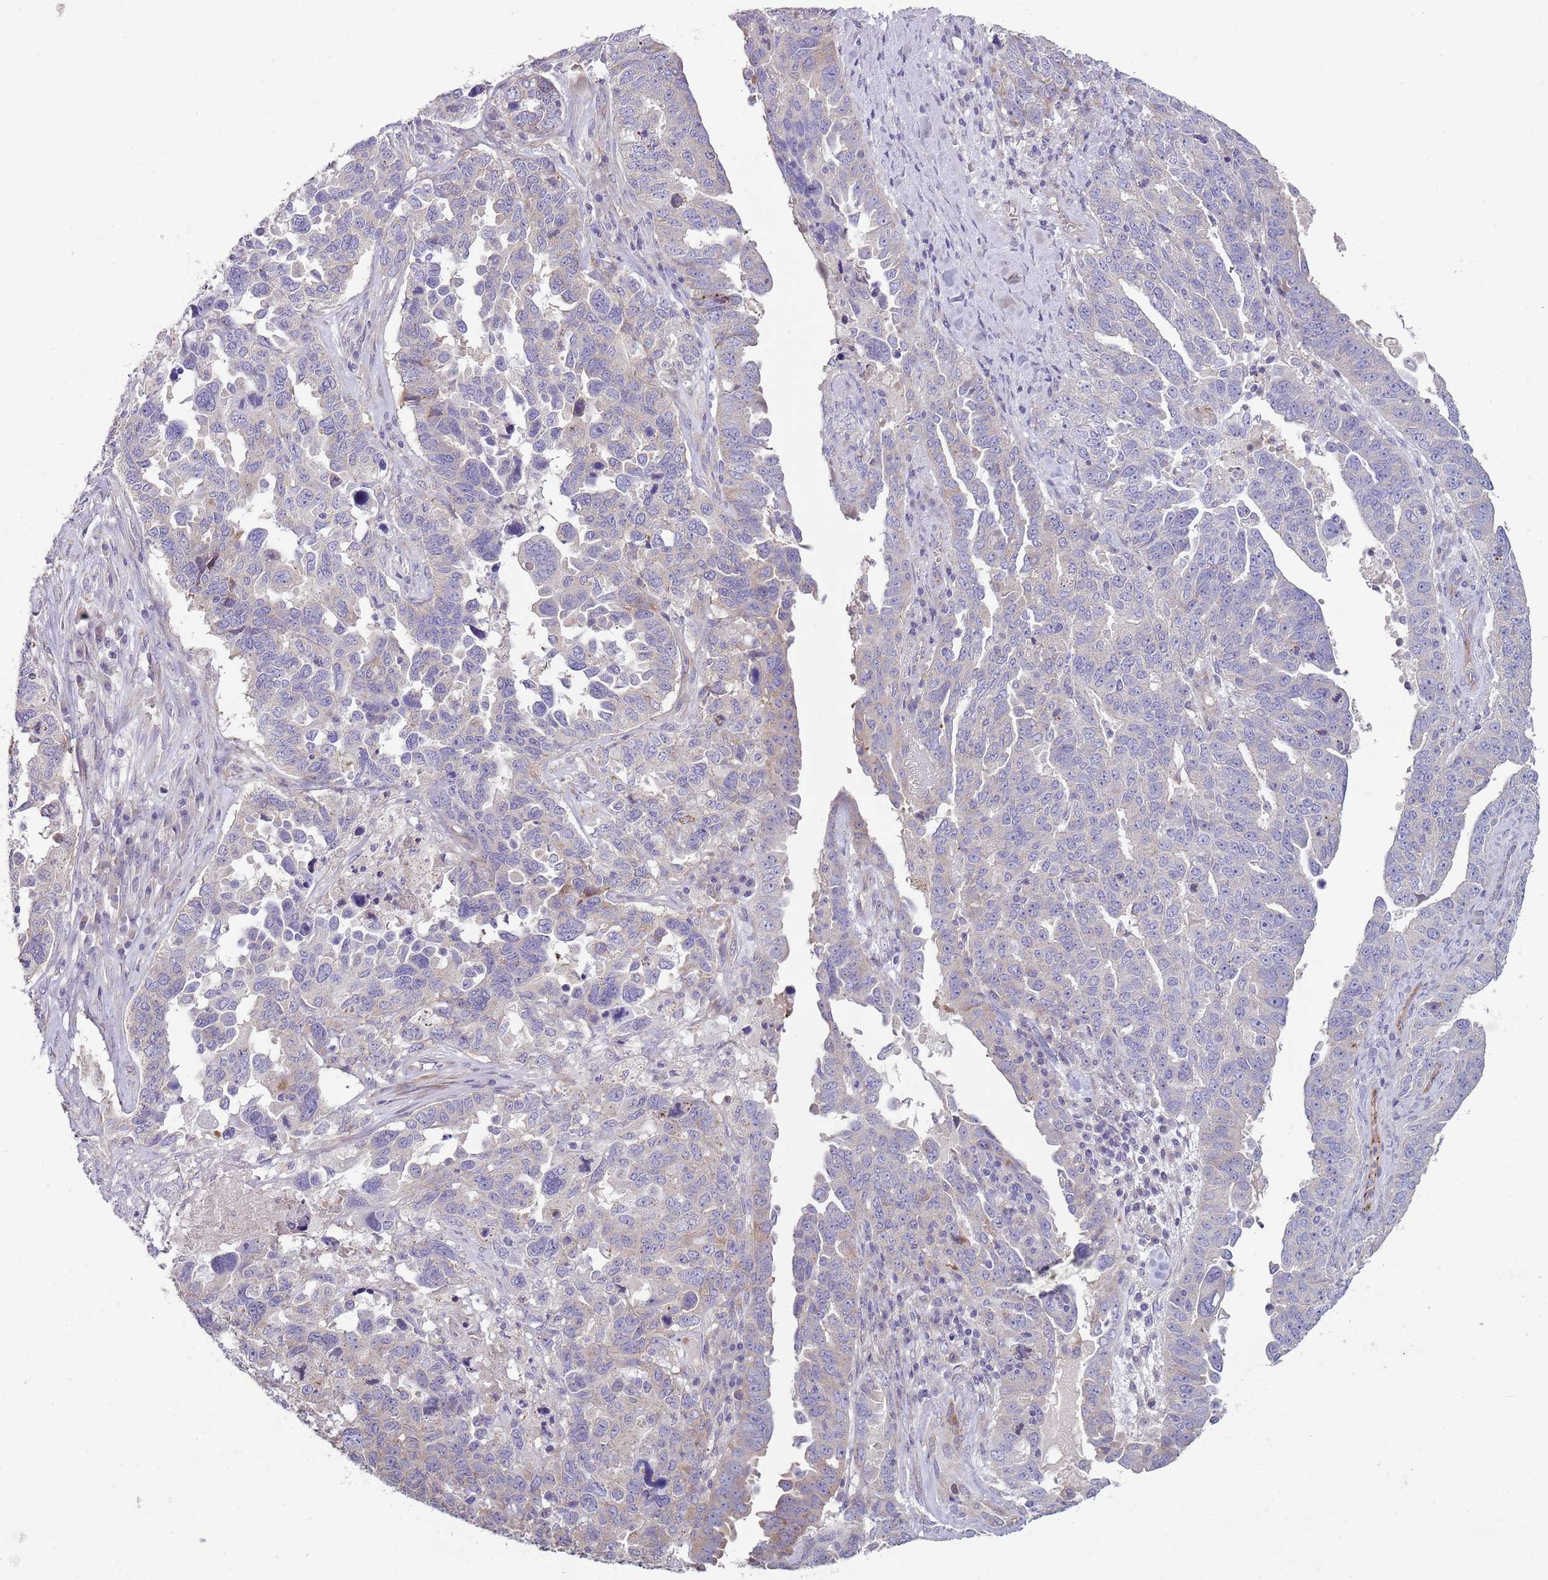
{"staining": {"intensity": "negative", "quantity": "none", "location": "none"}, "tissue": "ovarian cancer", "cell_type": "Tumor cells", "image_type": "cancer", "snomed": [{"axis": "morphology", "description": "Carcinoma, endometroid"}, {"axis": "topography", "description": "Ovary"}], "caption": "Immunohistochemistry (IHC) micrograph of human ovarian endometroid carcinoma stained for a protein (brown), which demonstrates no positivity in tumor cells.", "gene": "ZNF583", "patient": {"sex": "female", "age": 62}}